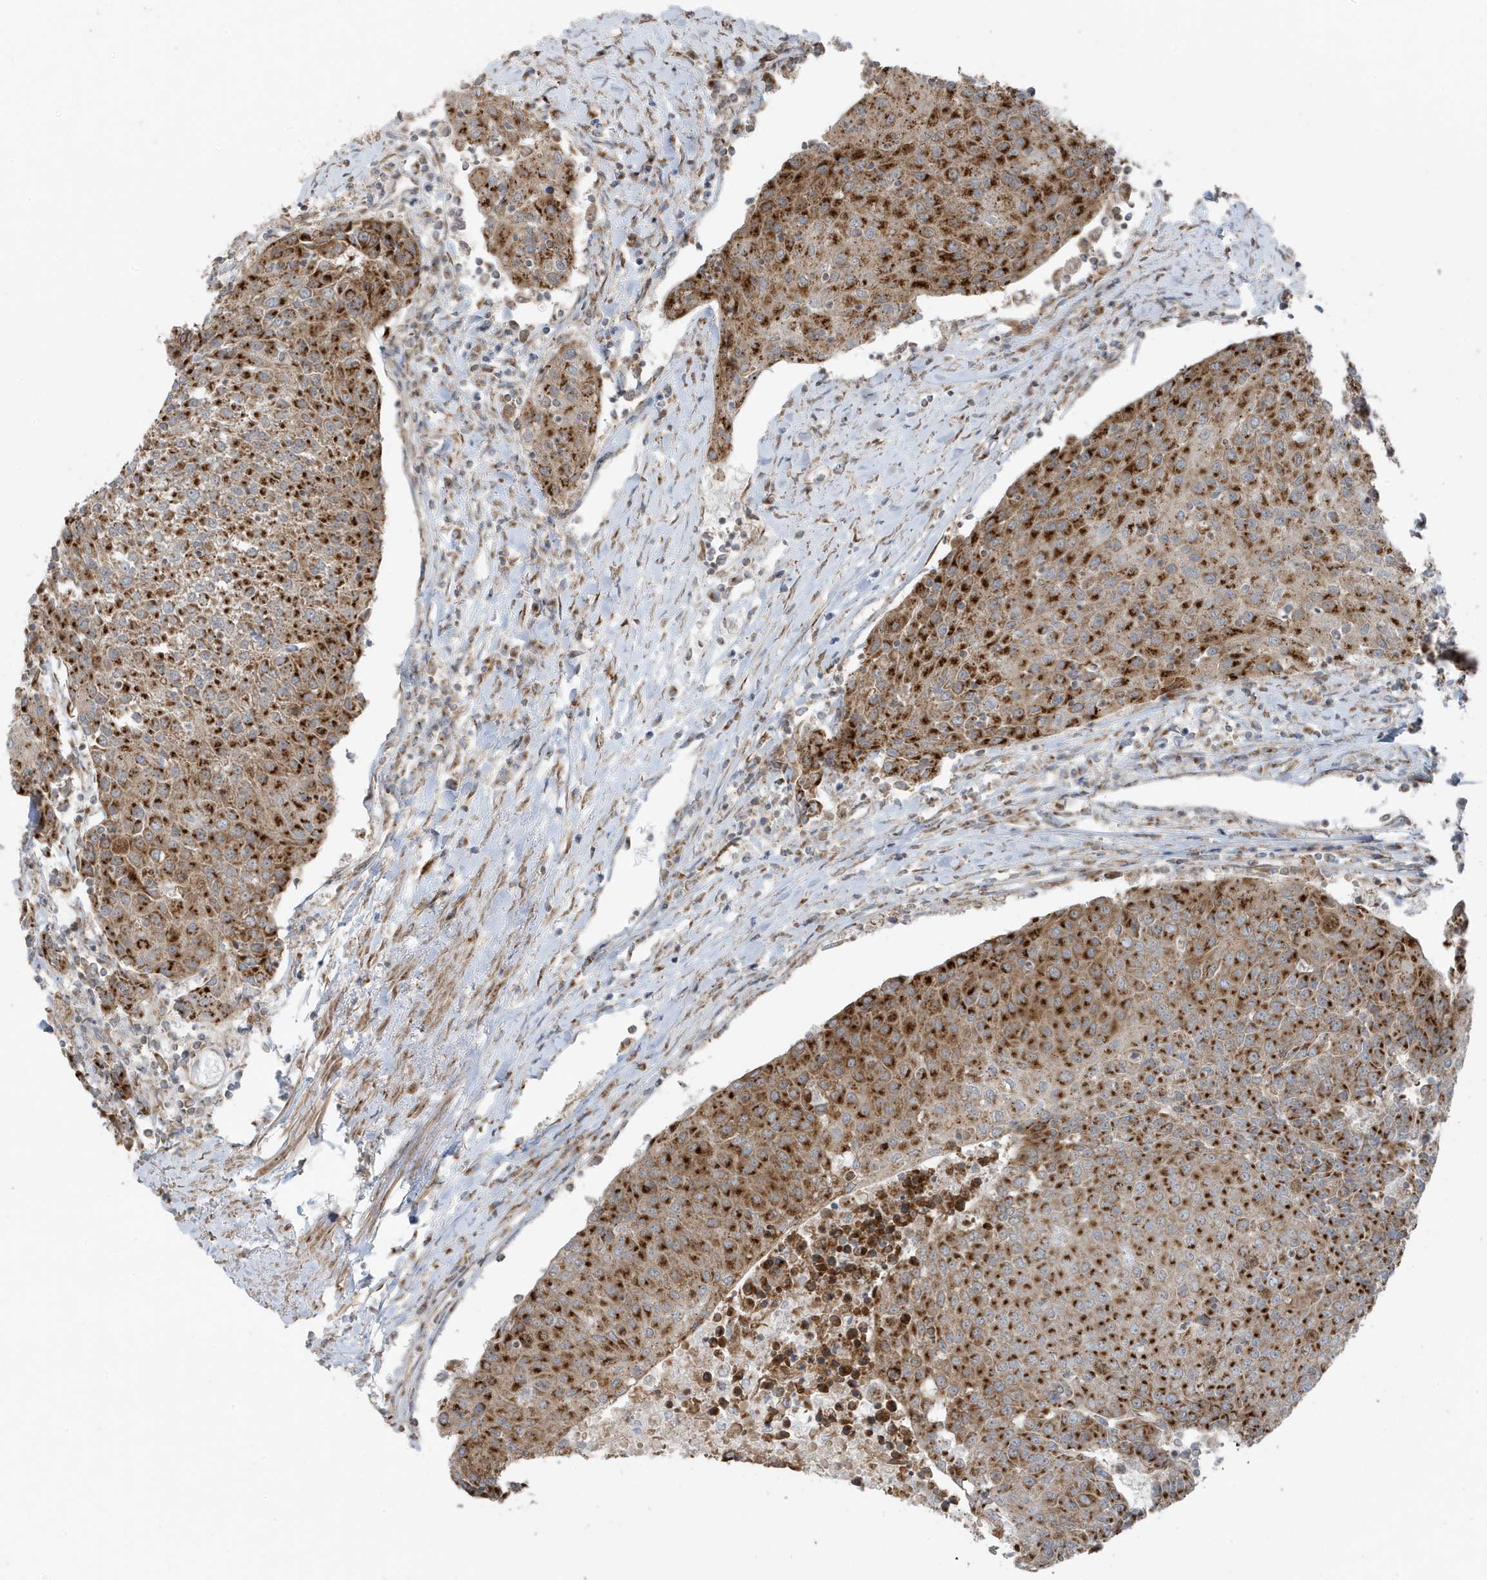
{"staining": {"intensity": "moderate", "quantity": ">75%", "location": "cytoplasmic/membranous"}, "tissue": "urothelial cancer", "cell_type": "Tumor cells", "image_type": "cancer", "snomed": [{"axis": "morphology", "description": "Urothelial carcinoma, High grade"}, {"axis": "topography", "description": "Urinary bladder"}], "caption": "Protein expression analysis of human urothelial carcinoma (high-grade) reveals moderate cytoplasmic/membranous expression in about >75% of tumor cells.", "gene": "GOLGA4", "patient": {"sex": "female", "age": 85}}